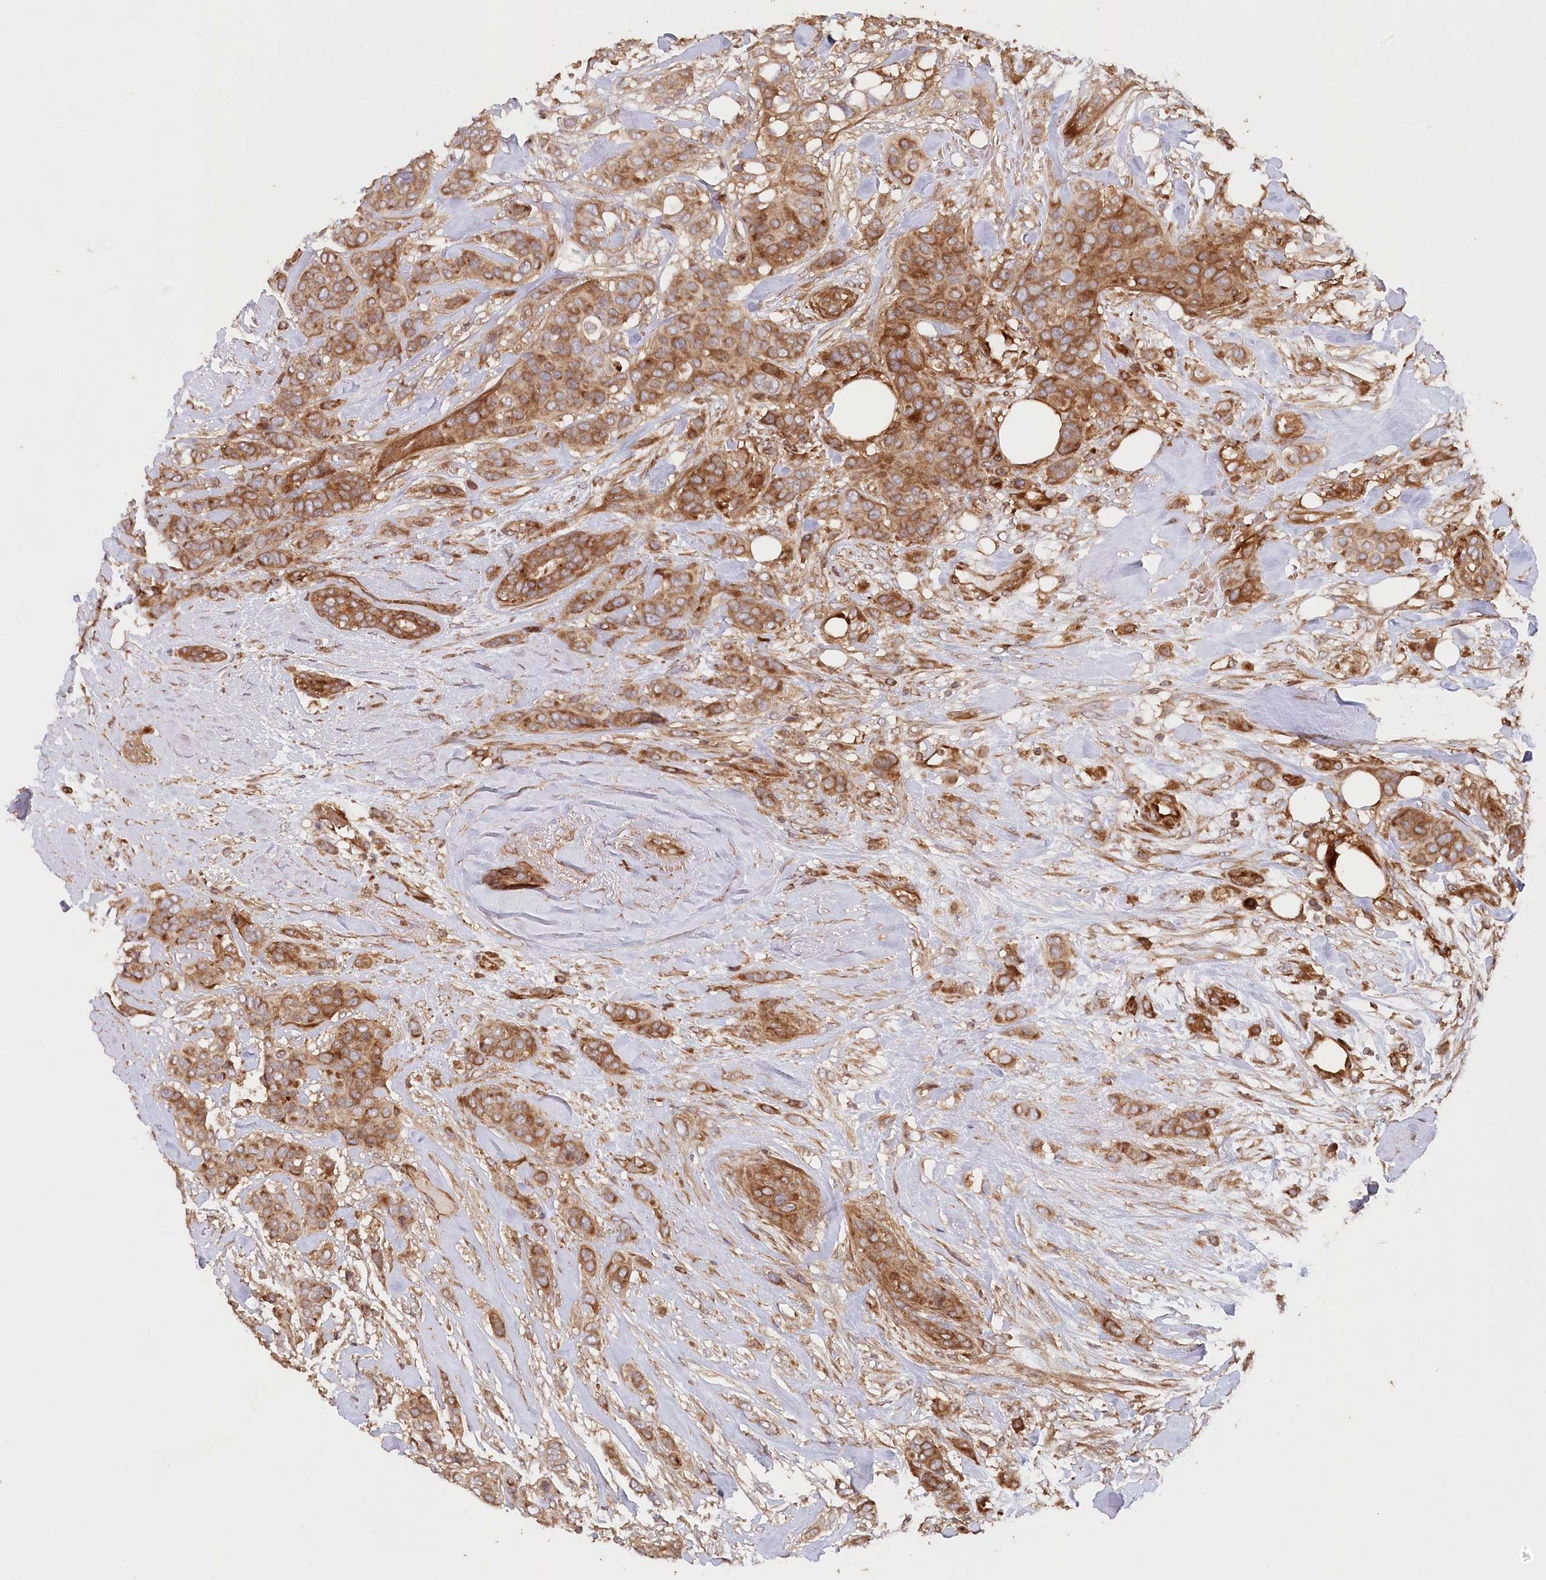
{"staining": {"intensity": "moderate", "quantity": ">75%", "location": "cytoplasmic/membranous"}, "tissue": "breast cancer", "cell_type": "Tumor cells", "image_type": "cancer", "snomed": [{"axis": "morphology", "description": "Lobular carcinoma"}, {"axis": "topography", "description": "Breast"}], "caption": "Approximately >75% of tumor cells in human breast lobular carcinoma display moderate cytoplasmic/membranous protein staining as visualized by brown immunohistochemical staining.", "gene": "PAIP2", "patient": {"sex": "female", "age": 51}}